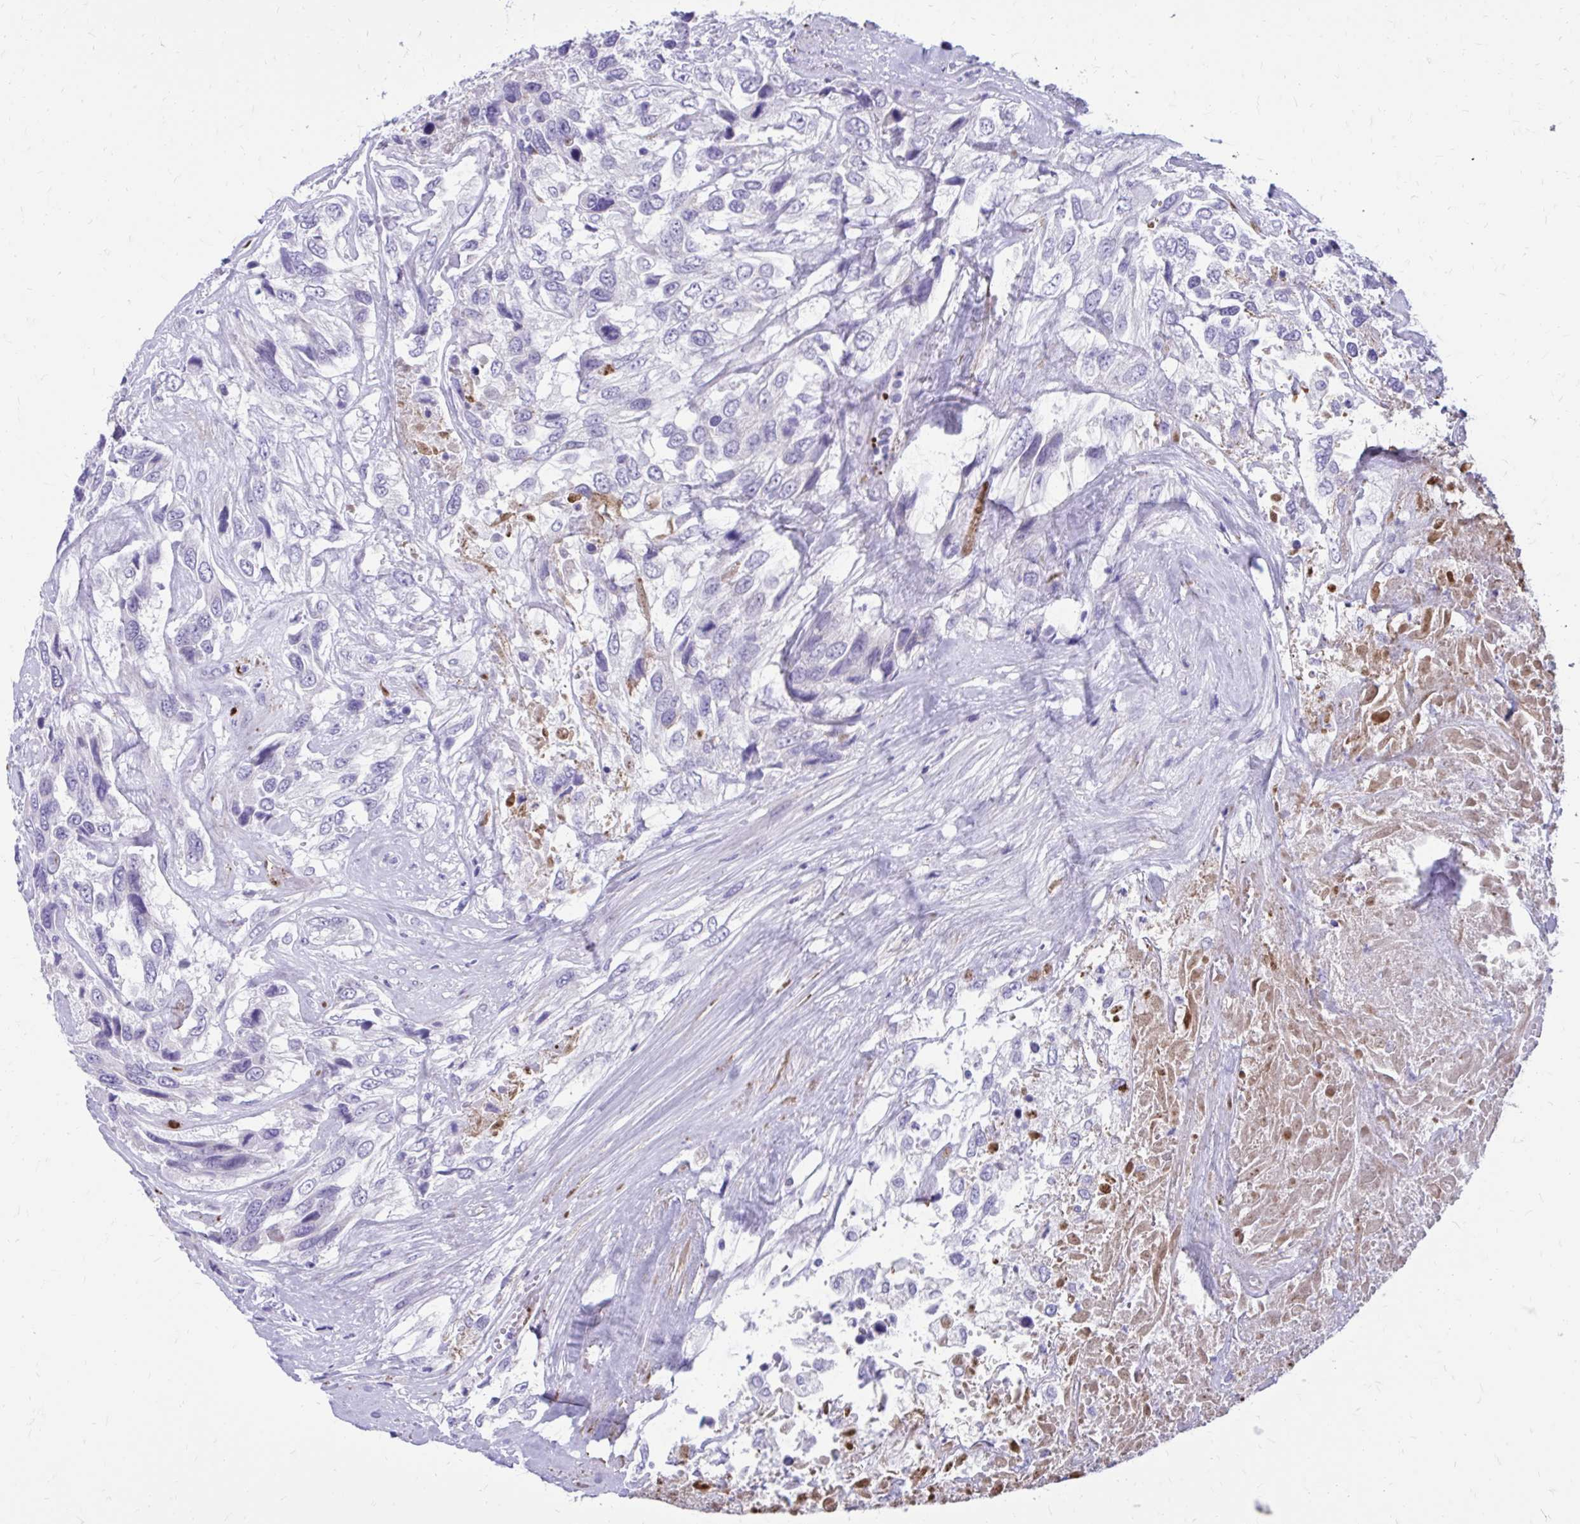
{"staining": {"intensity": "negative", "quantity": "none", "location": "none"}, "tissue": "urothelial cancer", "cell_type": "Tumor cells", "image_type": "cancer", "snomed": [{"axis": "morphology", "description": "Urothelial carcinoma, High grade"}, {"axis": "topography", "description": "Urinary bladder"}], "caption": "IHC of urothelial cancer reveals no positivity in tumor cells.", "gene": "SATL1", "patient": {"sex": "female", "age": 70}}